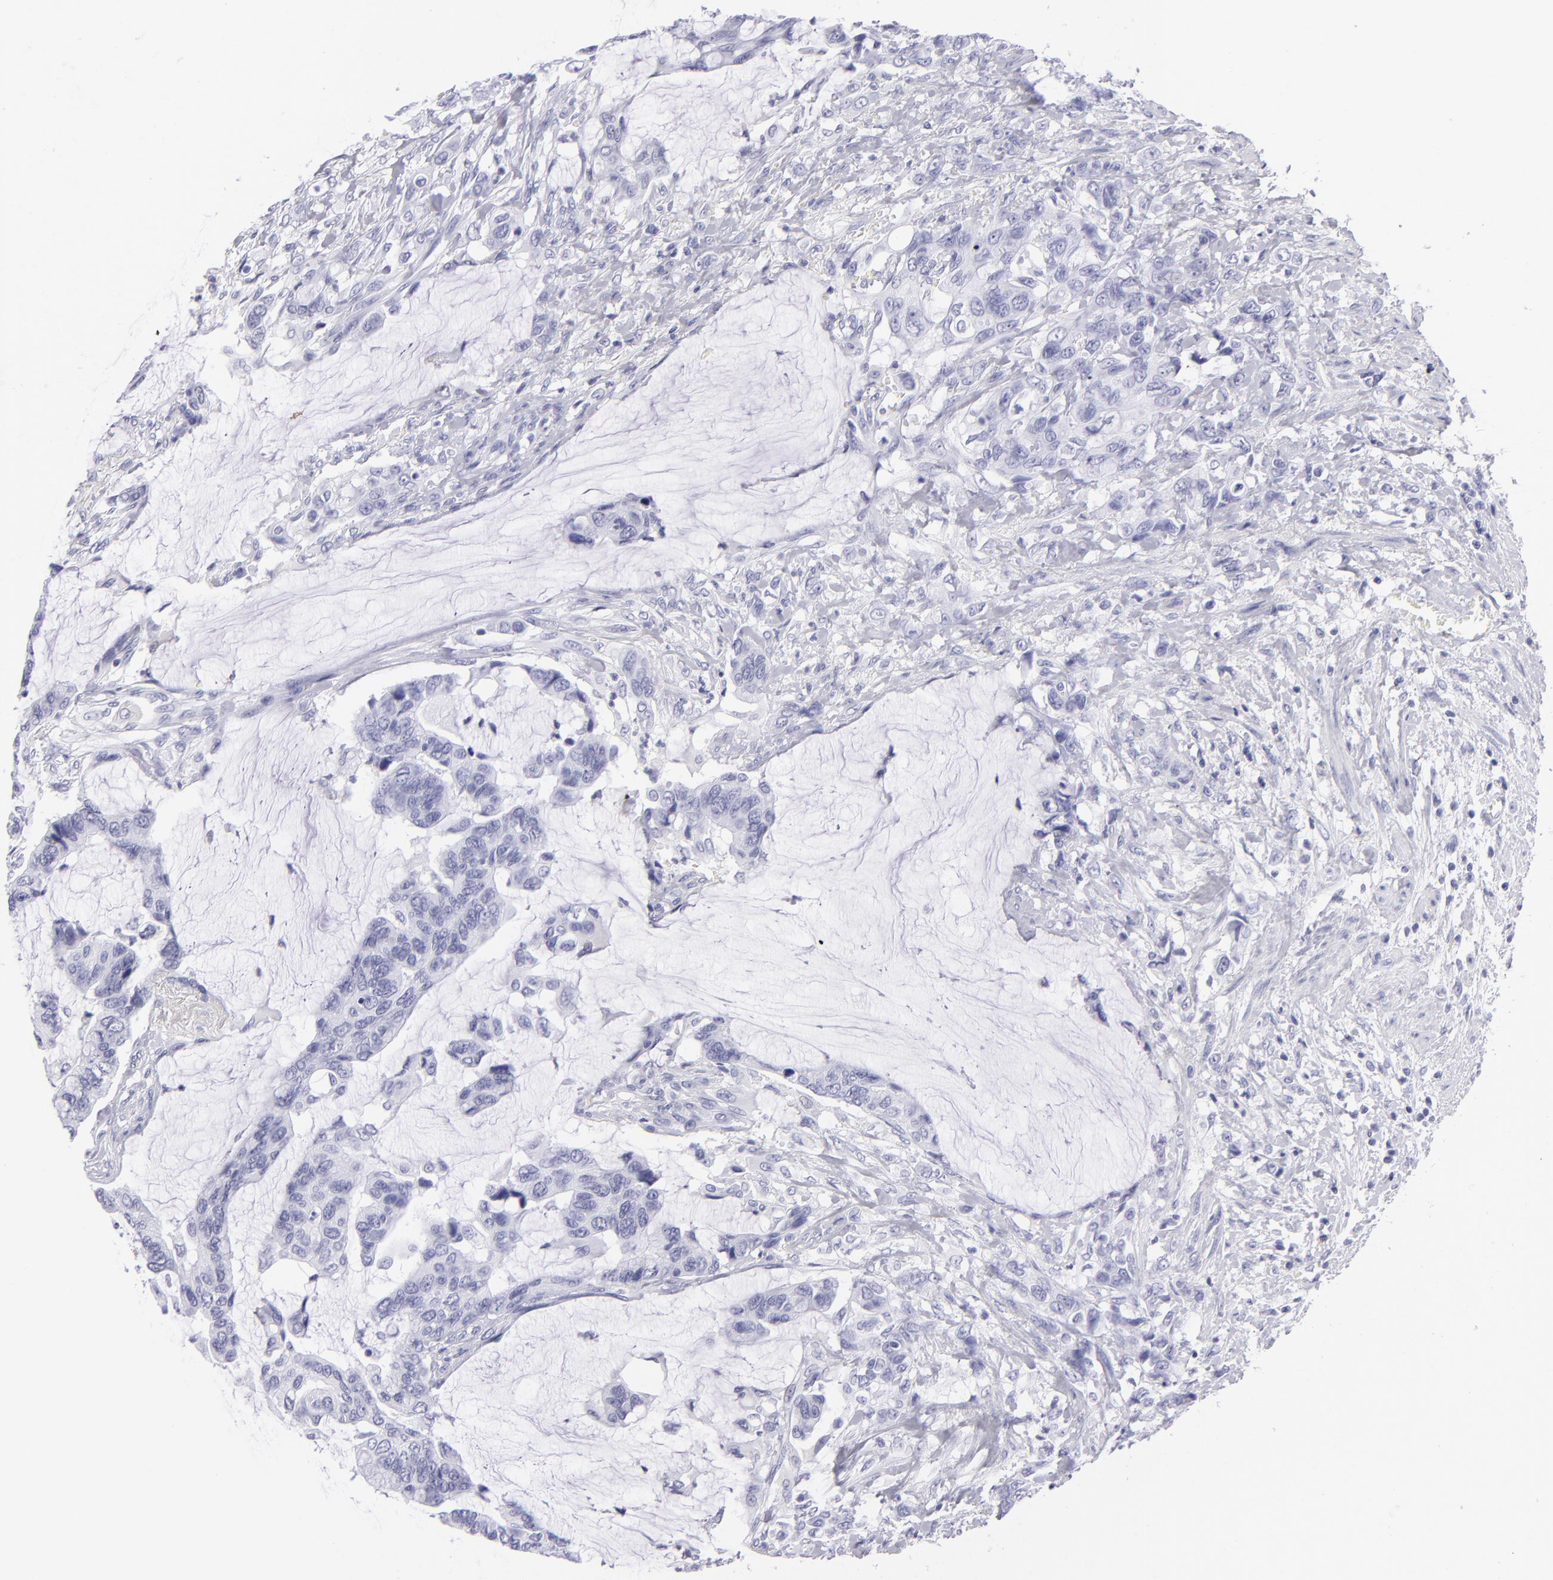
{"staining": {"intensity": "negative", "quantity": "none", "location": "none"}, "tissue": "colorectal cancer", "cell_type": "Tumor cells", "image_type": "cancer", "snomed": [{"axis": "morphology", "description": "Adenocarcinoma, NOS"}, {"axis": "topography", "description": "Rectum"}], "caption": "Colorectal cancer stained for a protein using immunohistochemistry shows no expression tumor cells.", "gene": "PVALB", "patient": {"sex": "female", "age": 59}}